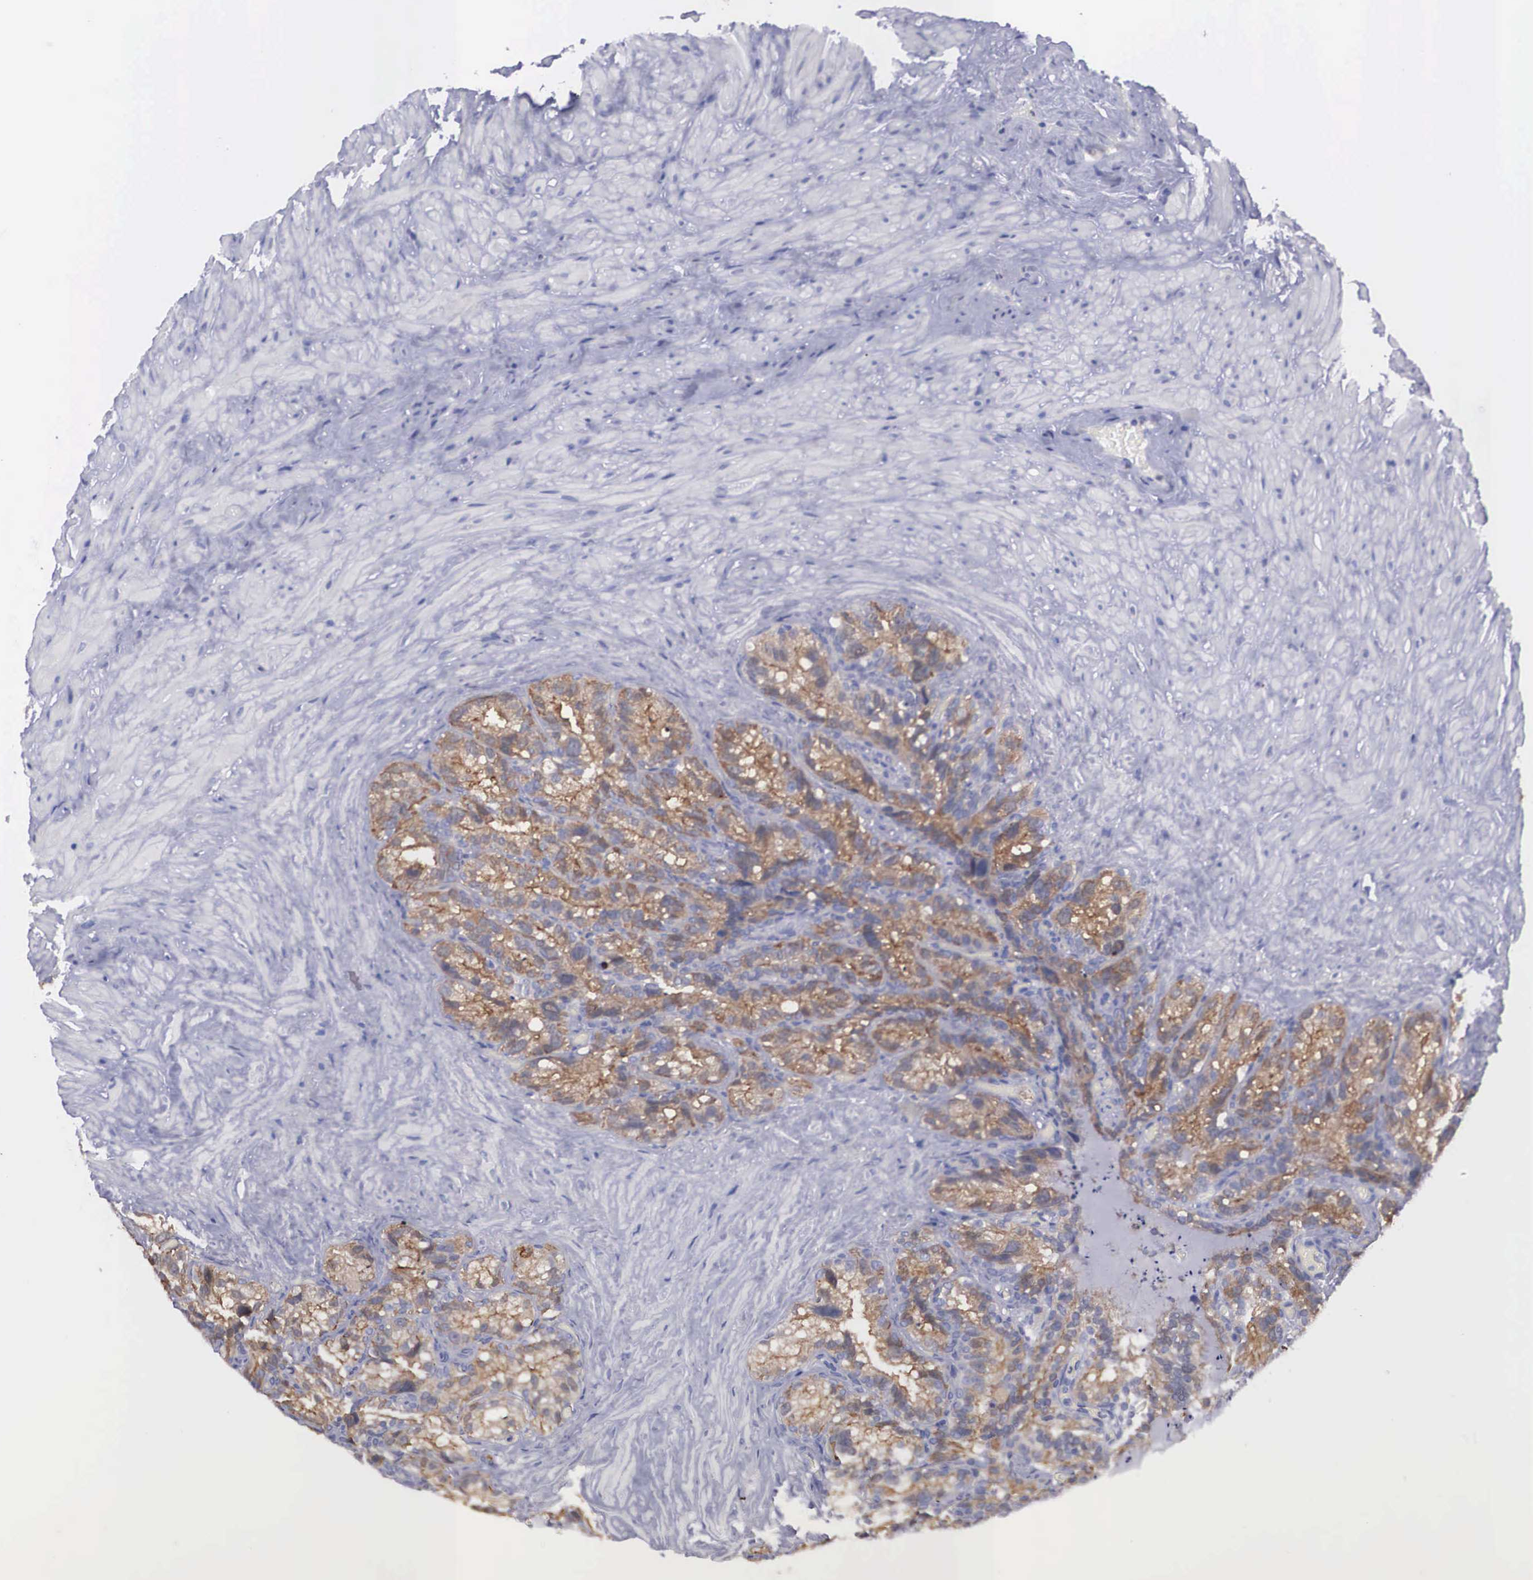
{"staining": {"intensity": "moderate", "quantity": ">75%", "location": "cytoplasmic/membranous"}, "tissue": "seminal vesicle", "cell_type": "Glandular cells", "image_type": "normal", "snomed": [{"axis": "morphology", "description": "Normal tissue, NOS"}, {"axis": "topography", "description": "Seminal veicle"}], "caption": "This histopathology image exhibits immunohistochemistry (IHC) staining of benign seminal vesicle, with medium moderate cytoplasmic/membranous expression in approximately >75% of glandular cells.", "gene": "REPS2", "patient": {"sex": "male", "age": 63}}